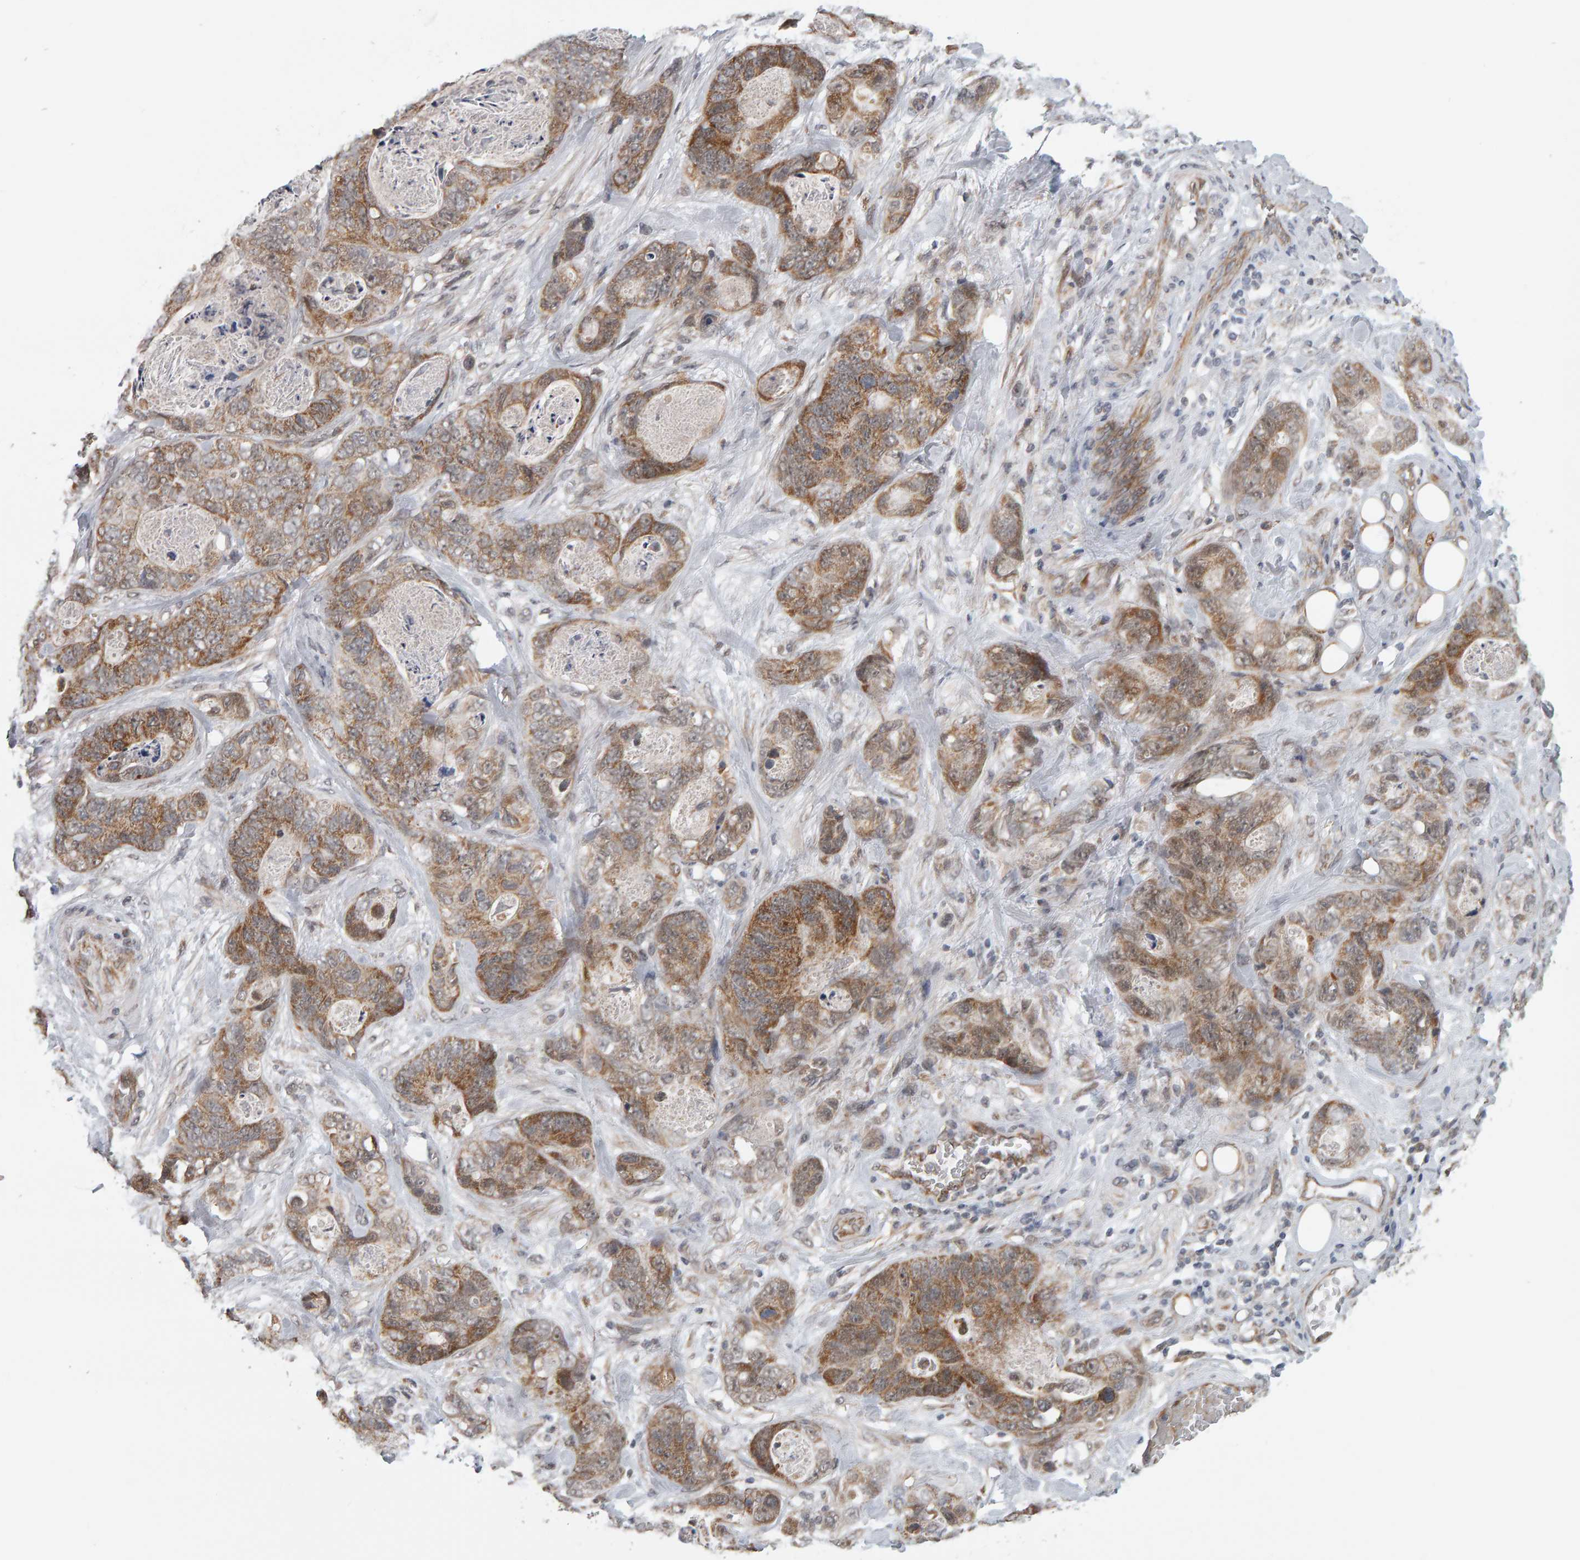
{"staining": {"intensity": "moderate", "quantity": ">75%", "location": "cytoplasmic/membranous"}, "tissue": "stomach cancer", "cell_type": "Tumor cells", "image_type": "cancer", "snomed": [{"axis": "morphology", "description": "Normal tissue, NOS"}, {"axis": "morphology", "description": "Adenocarcinoma, NOS"}, {"axis": "topography", "description": "Stomach"}], "caption": "IHC of stomach cancer exhibits medium levels of moderate cytoplasmic/membranous expression in approximately >75% of tumor cells.", "gene": "DAP3", "patient": {"sex": "female", "age": 89}}